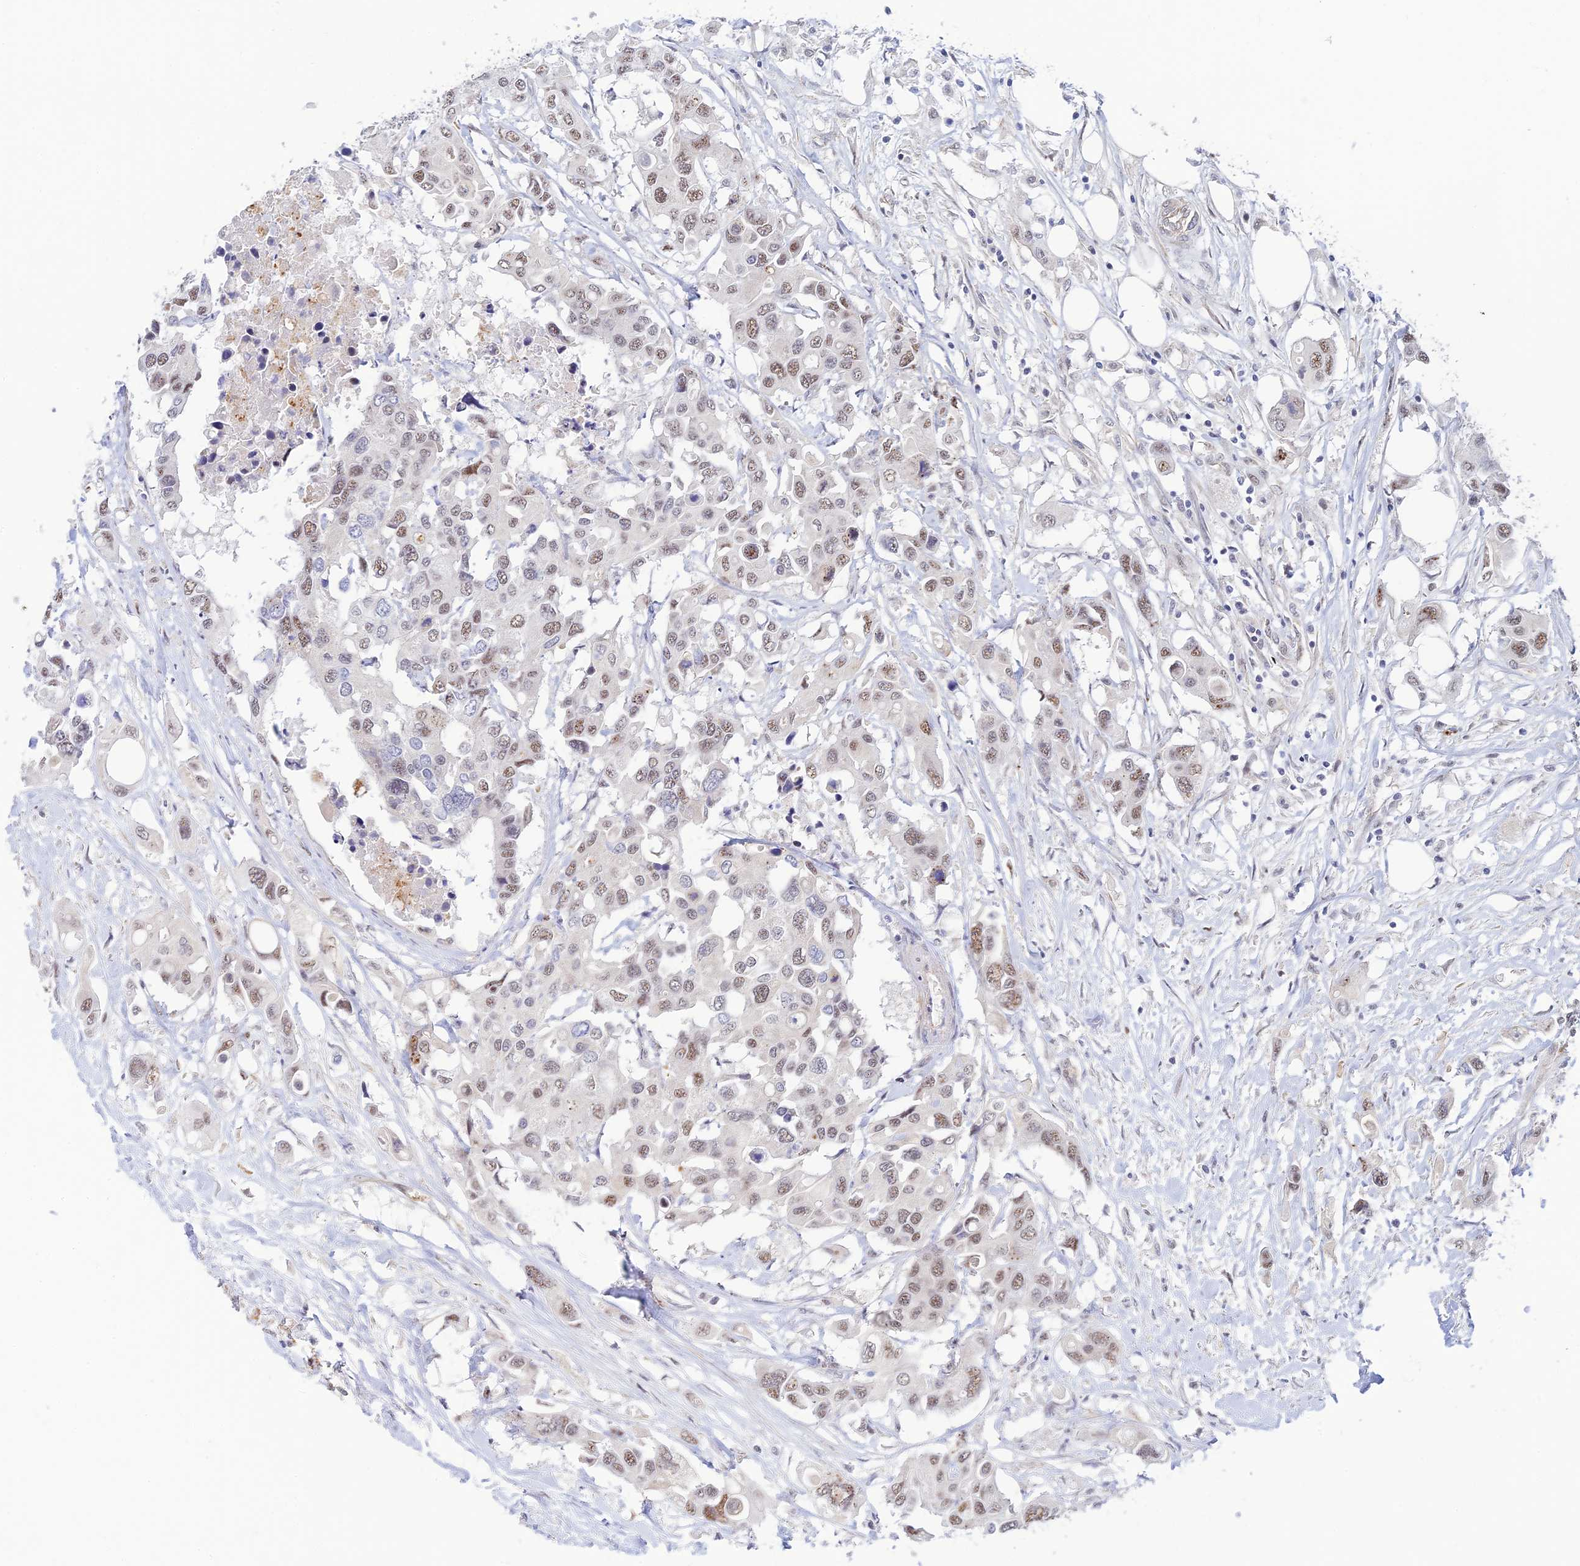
{"staining": {"intensity": "weak", "quantity": ">75%", "location": "nuclear"}, "tissue": "colorectal cancer", "cell_type": "Tumor cells", "image_type": "cancer", "snomed": [{"axis": "morphology", "description": "Adenocarcinoma, NOS"}, {"axis": "topography", "description": "Colon"}], "caption": "IHC histopathology image of adenocarcinoma (colorectal) stained for a protein (brown), which shows low levels of weak nuclear positivity in approximately >75% of tumor cells.", "gene": "CFAP92", "patient": {"sex": "male", "age": 77}}